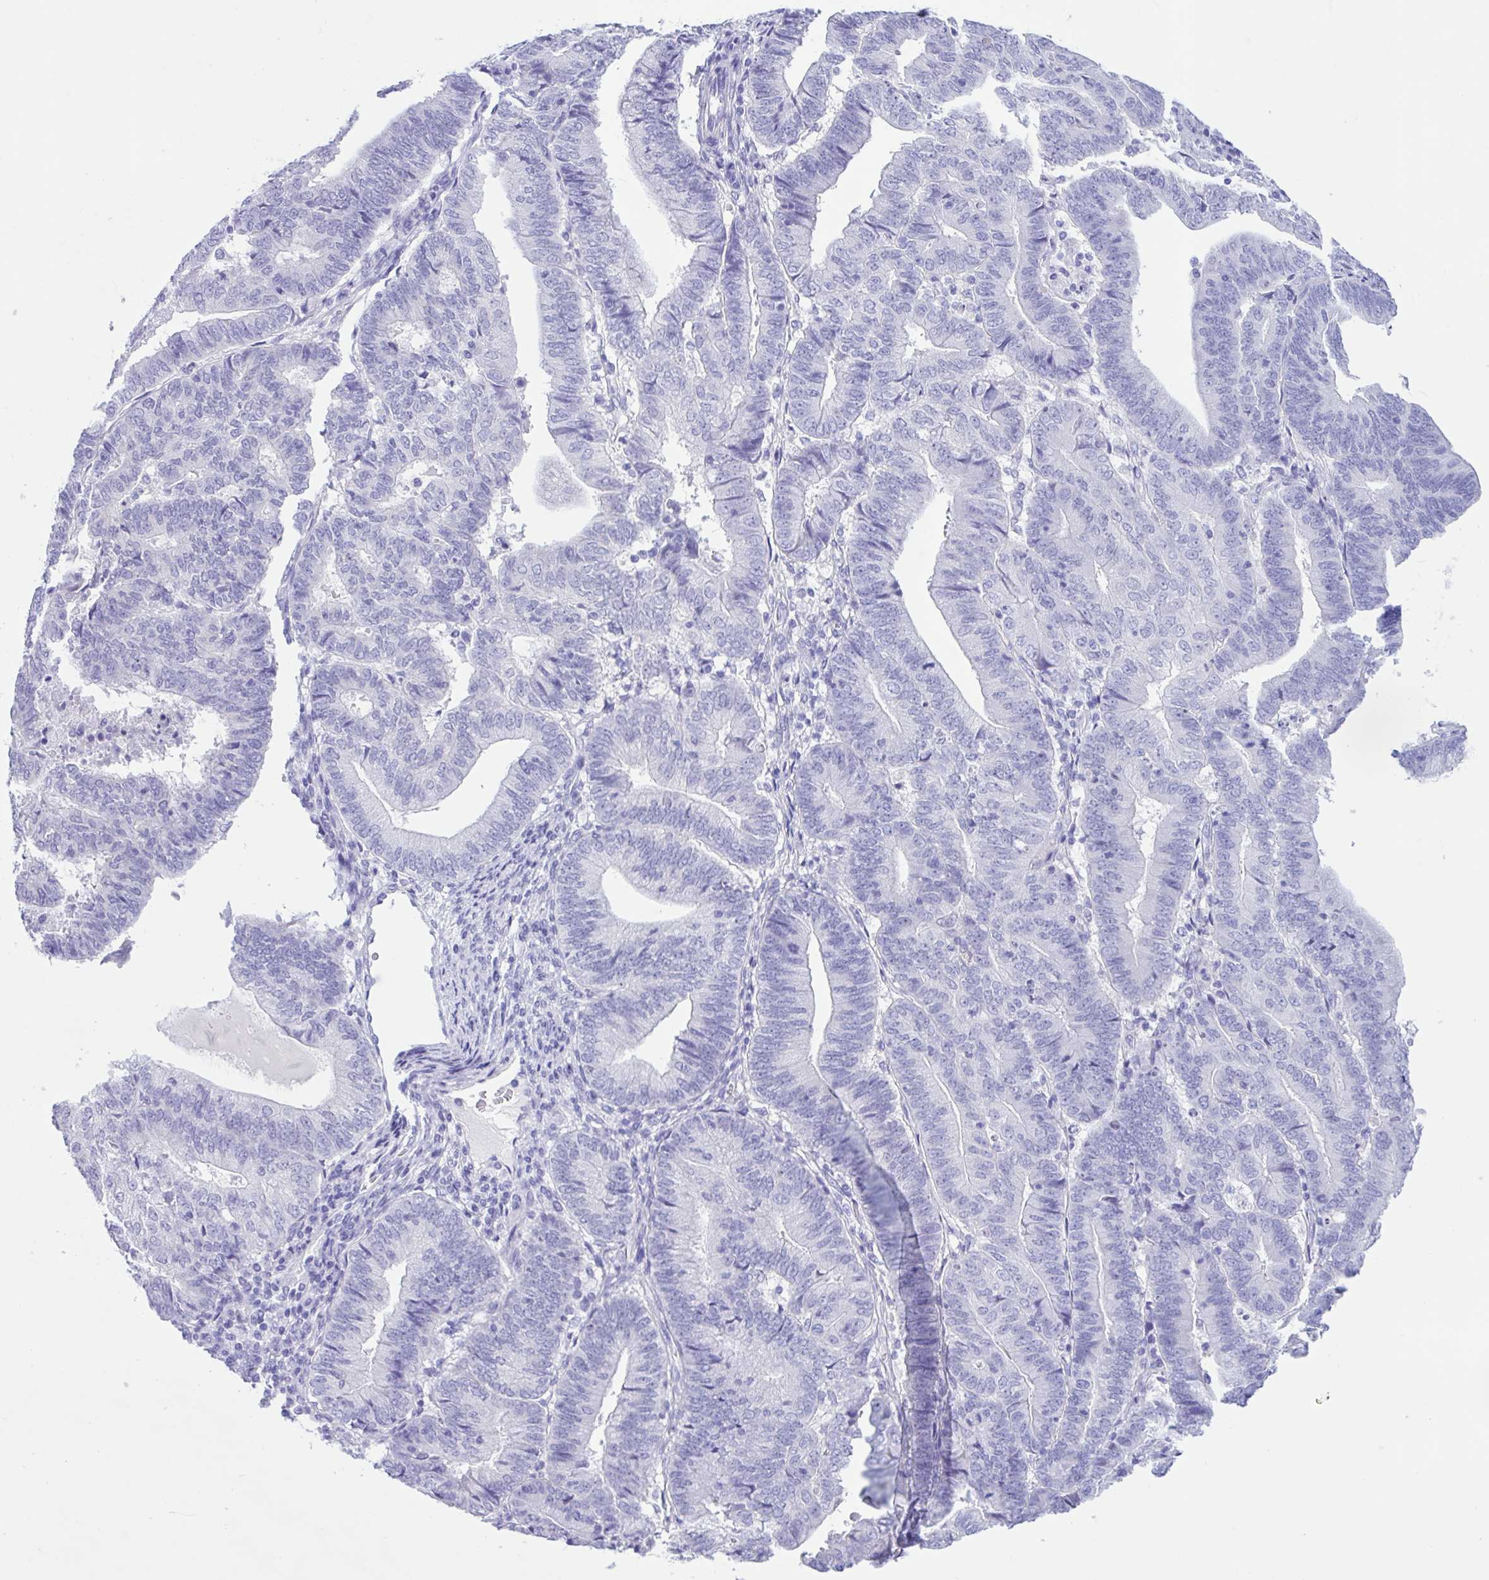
{"staining": {"intensity": "negative", "quantity": "none", "location": "none"}, "tissue": "endometrial cancer", "cell_type": "Tumor cells", "image_type": "cancer", "snomed": [{"axis": "morphology", "description": "Adenocarcinoma, NOS"}, {"axis": "topography", "description": "Endometrium"}], "caption": "Endometrial cancer (adenocarcinoma) was stained to show a protein in brown. There is no significant expression in tumor cells.", "gene": "OR4N4", "patient": {"sex": "female", "age": 70}}